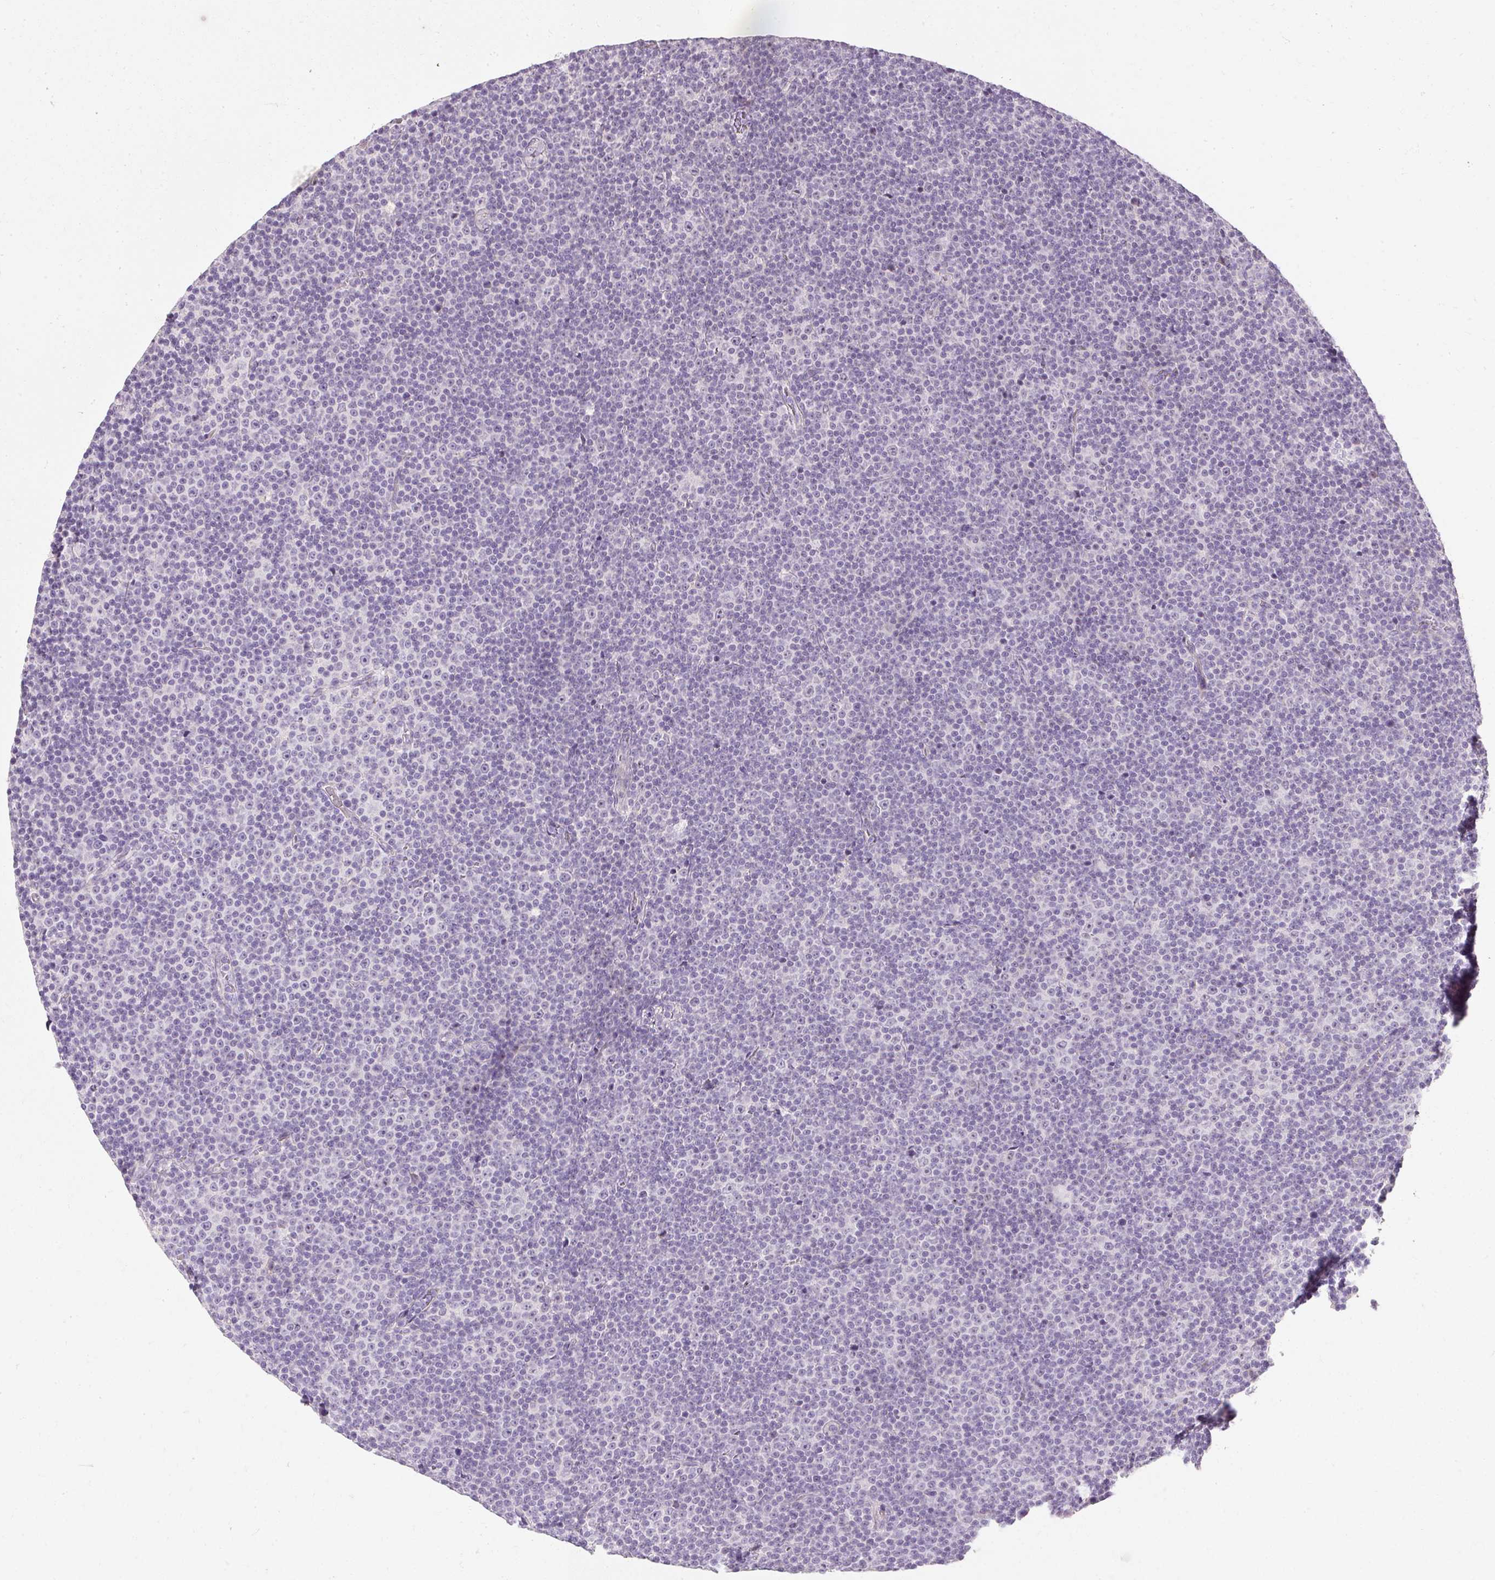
{"staining": {"intensity": "negative", "quantity": "none", "location": "none"}, "tissue": "lymphoma", "cell_type": "Tumor cells", "image_type": "cancer", "snomed": [{"axis": "morphology", "description": "Malignant lymphoma, non-Hodgkin's type, Low grade"}, {"axis": "topography", "description": "Lymph node"}], "caption": "Image shows no significant protein positivity in tumor cells of lymphoma. (Stains: DAB immunohistochemistry with hematoxylin counter stain, Microscopy: brightfield microscopy at high magnification).", "gene": "ELAVL3", "patient": {"sex": "female", "age": 67}}